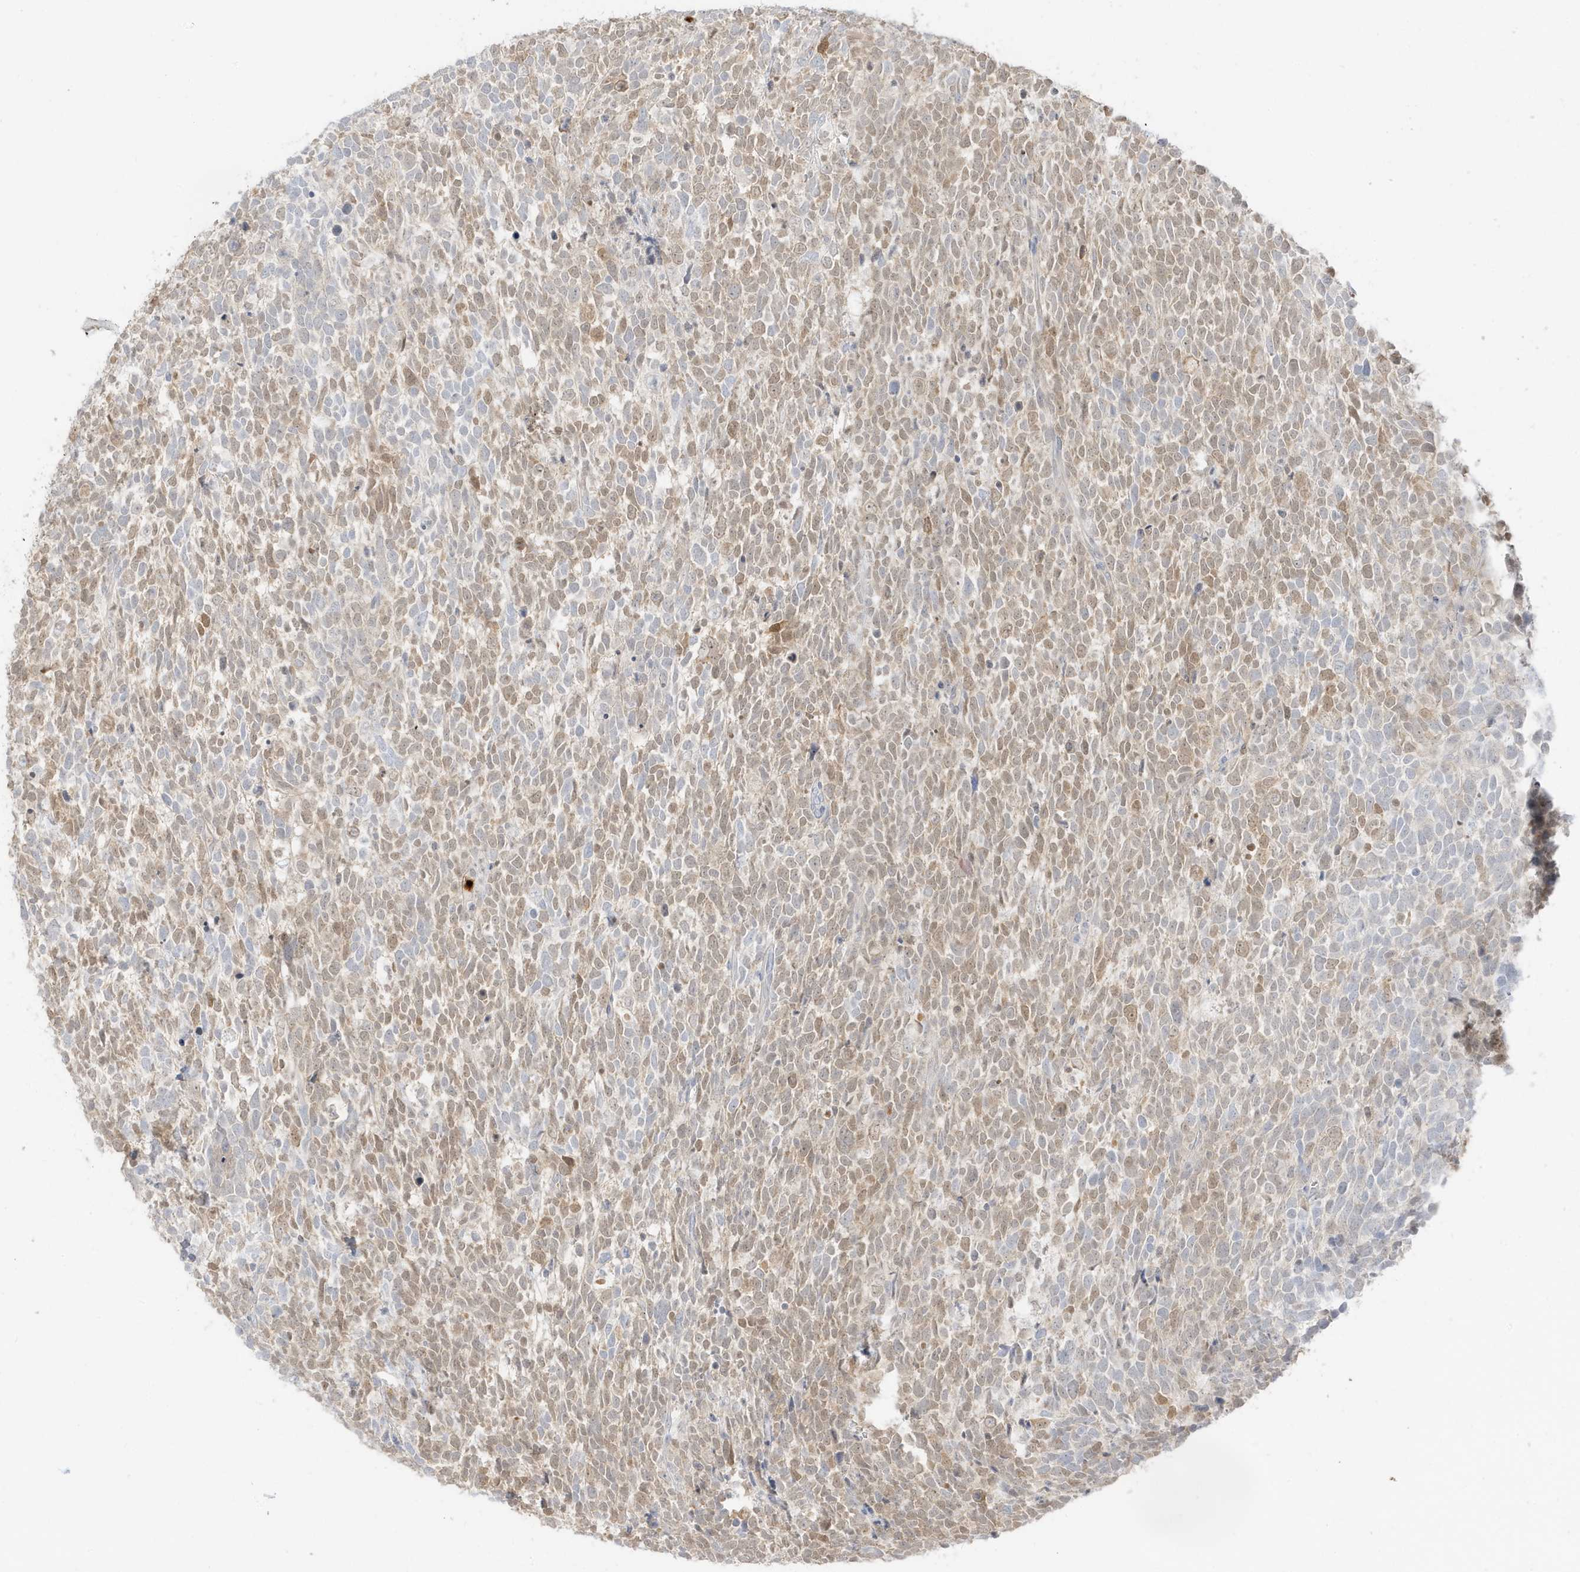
{"staining": {"intensity": "moderate", "quantity": ">75%", "location": "nuclear"}, "tissue": "urothelial cancer", "cell_type": "Tumor cells", "image_type": "cancer", "snomed": [{"axis": "morphology", "description": "Urothelial carcinoma, High grade"}, {"axis": "topography", "description": "Urinary bladder"}], "caption": "This histopathology image shows urothelial carcinoma (high-grade) stained with IHC to label a protein in brown. The nuclear of tumor cells show moderate positivity for the protein. Nuclei are counter-stained blue.", "gene": "GCA", "patient": {"sex": "female", "age": 82}}